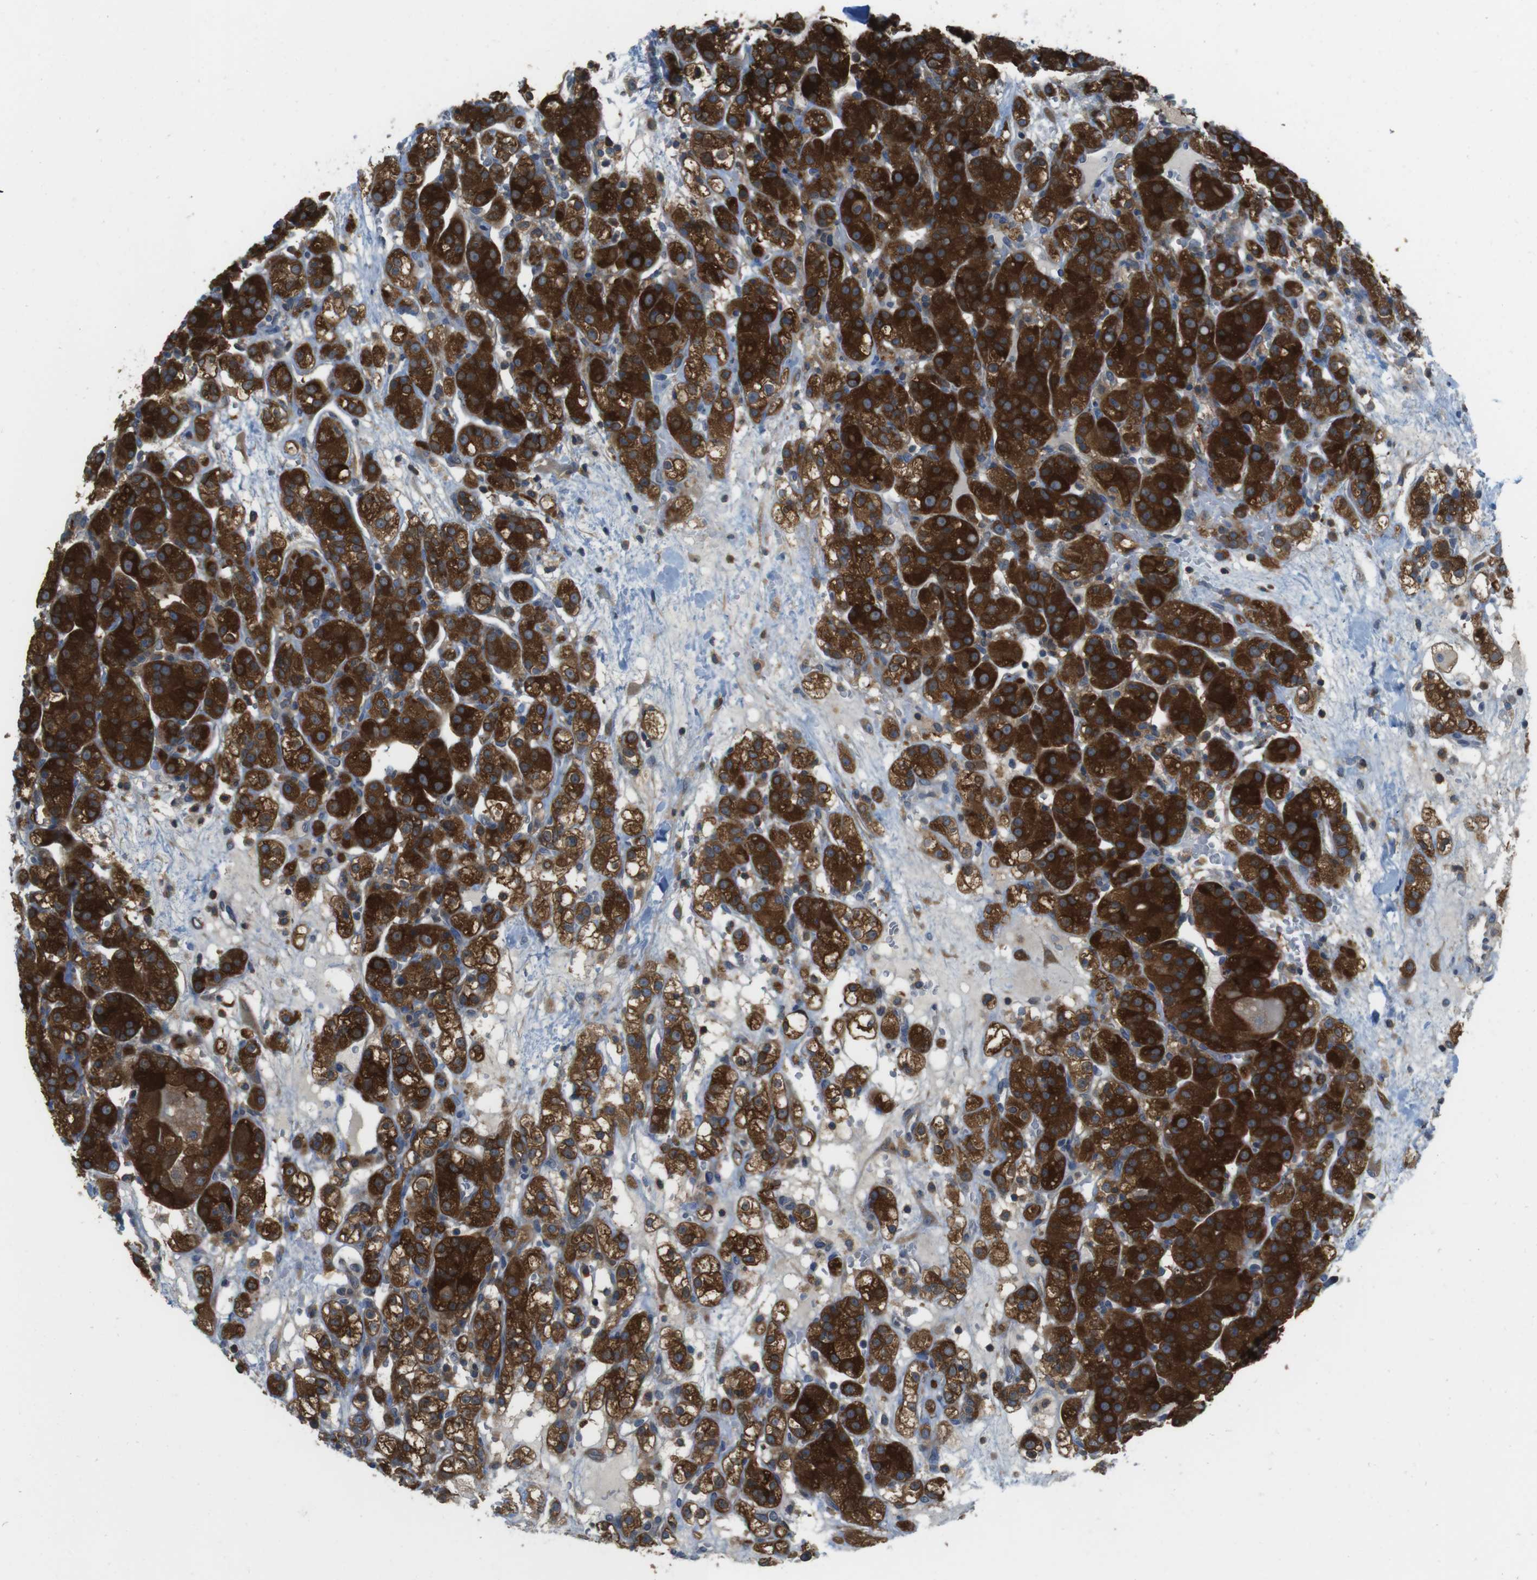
{"staining": {"intensity": "strong", "quantity": ">75%", "location": "cytoplasmic/membranous"}, "tissue": "renal cancer", "cell_type": "Tumor cells", "image_type": "cancer", "snomed": [{"axis": "morphology", "description": "Normal tissue, NOS"}, {"axis": "morphology", "description": "Adenocarcinoma, NOS"}, {"axis": "topography", "description": "Kidney"}], "caption": "Immunohistochemical staining of renal cancer (adenocarcinoma) reveals high levels of strong cytoplasmic/membranous protein staining in approximately >75% of tumor cells.", "gene": "MTHFD1", "patient": {"sex": "male", "age": 61}}